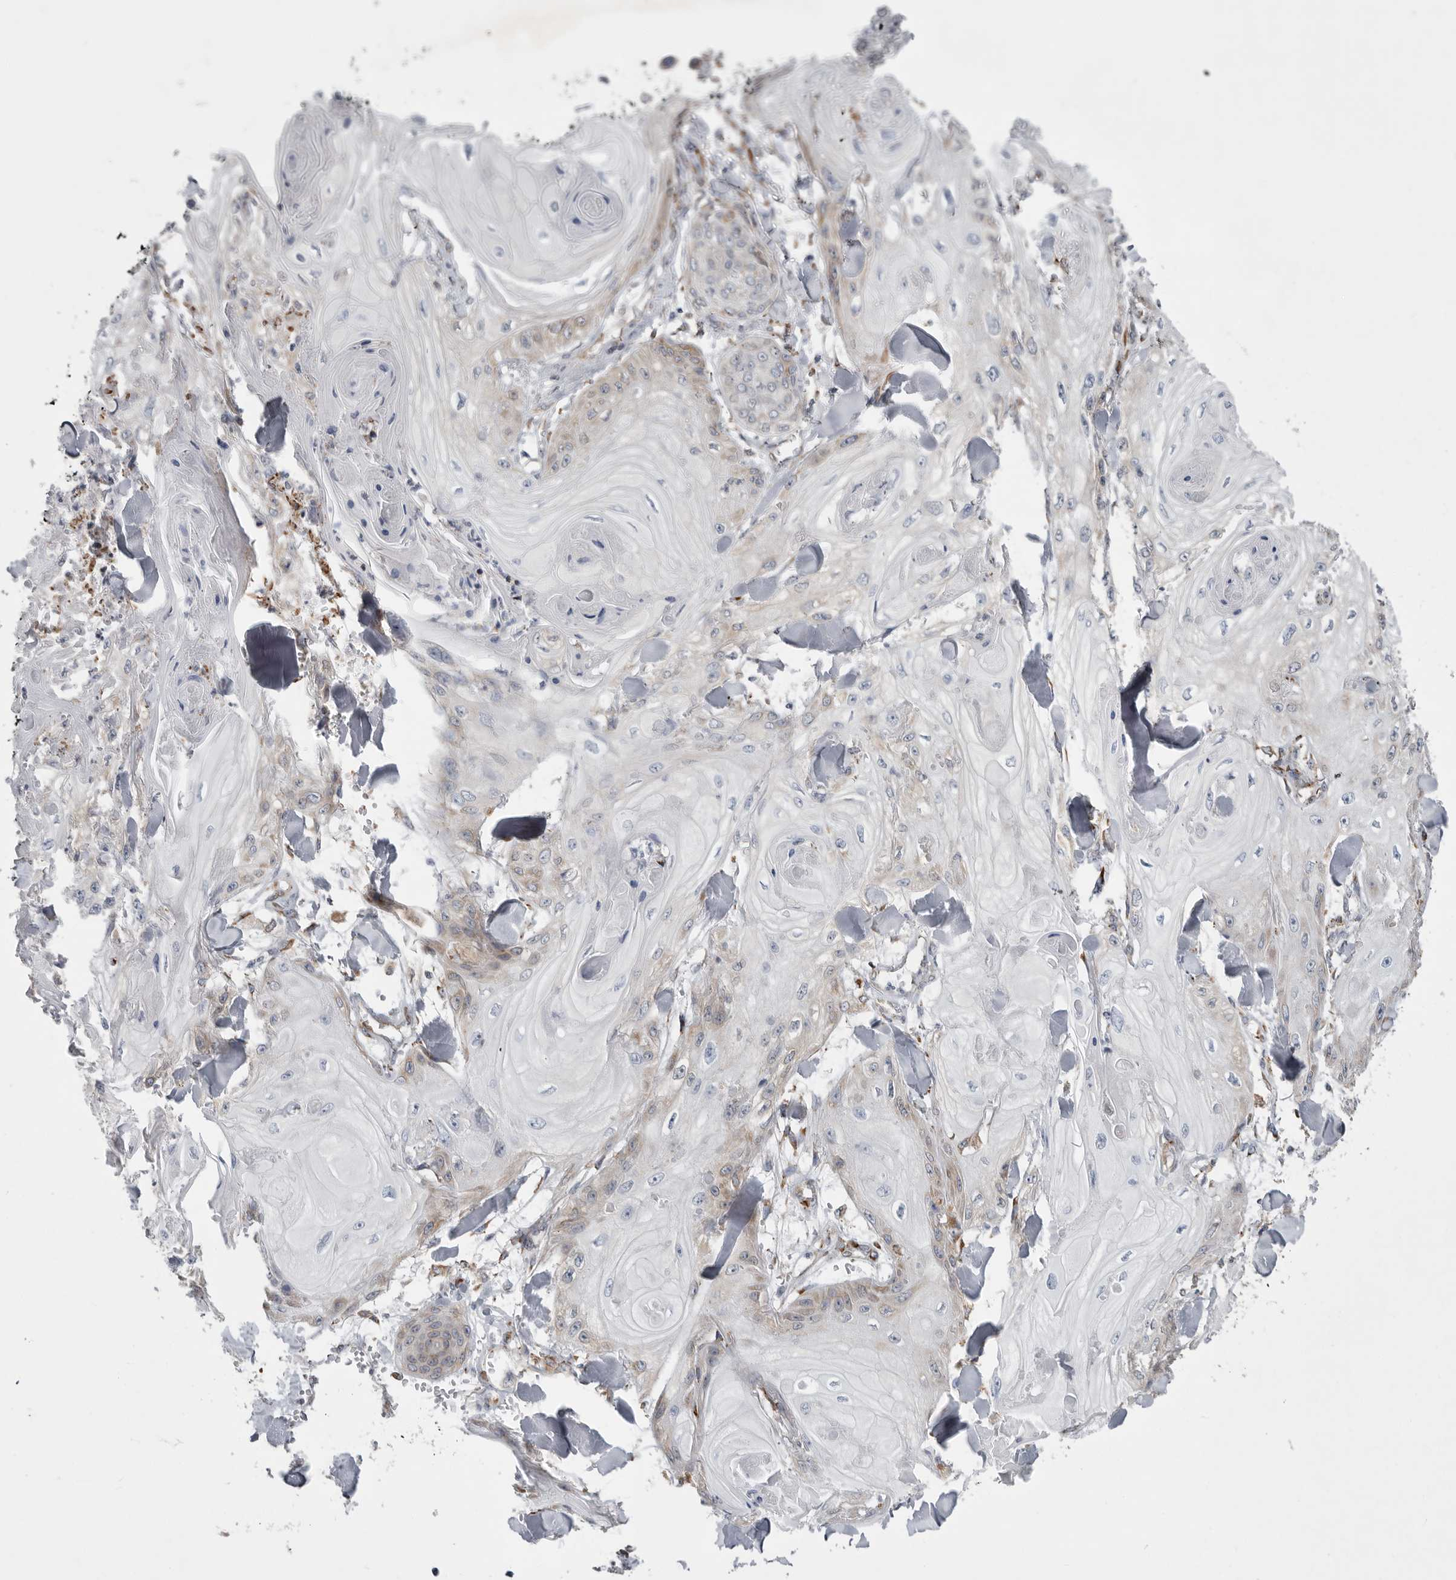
{"staining": {"intensity": "weak", "quantity": "<25%", "location": "cytoplasmic/membranous"}, "tissue": "skin cancer", "cell_type": "Tumor cells", "image_type": "cancer", "snomed": [{"axis": "morphology", "description": "Squamous cell carcinoma, NOS"}, {"axis": "topography", "description": "Skin"}], "caption": "The immunohistochemistry micrograph has no significant staining in tumor cells of skin cancer (squamous cell carcinoma) tissue.", "gene": "GANAB", "patient": {"sex": "male", "age": 74}}